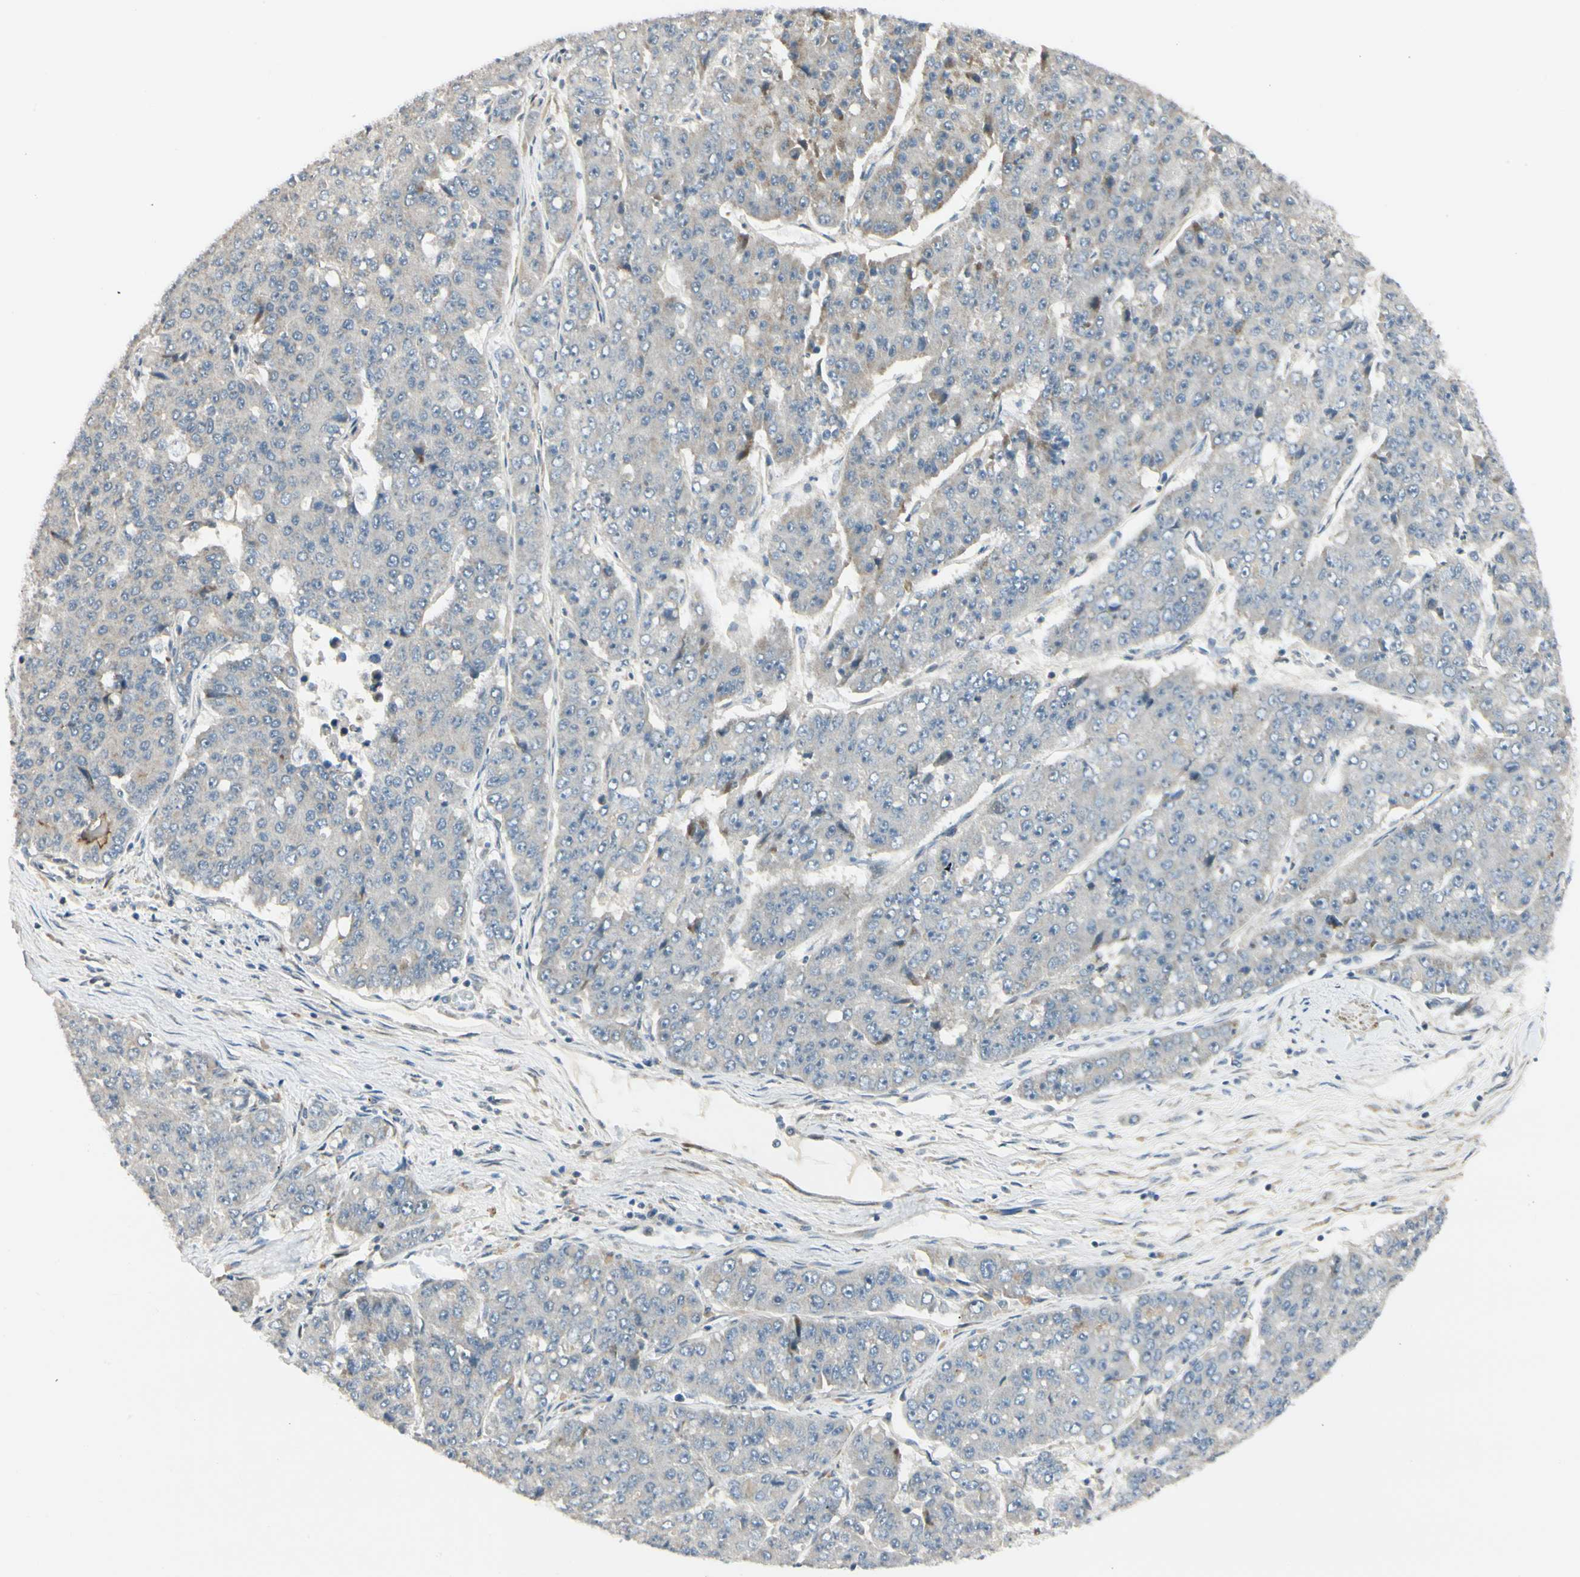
{"staining": {"intensity": "negative", "quantity": "none", "location": "none"}, "tissue": "pancreatic cancer", "cell_type": "Tumor cells", "image_type": "cancer", "snomed": [{"axis": "morphology", "description": "Adenocarcinoma, NOS"}, {"axis": "topography", "description": "Pancreas"}], "caption": "The micrograph exhibits no staining of tumor cells in pancreatic adenocarcinoma. (DAB immunohistochemistry (IHC), high magnification).", "gene": "P4HA3", "patient": {"sex": "male", "age": 50}}